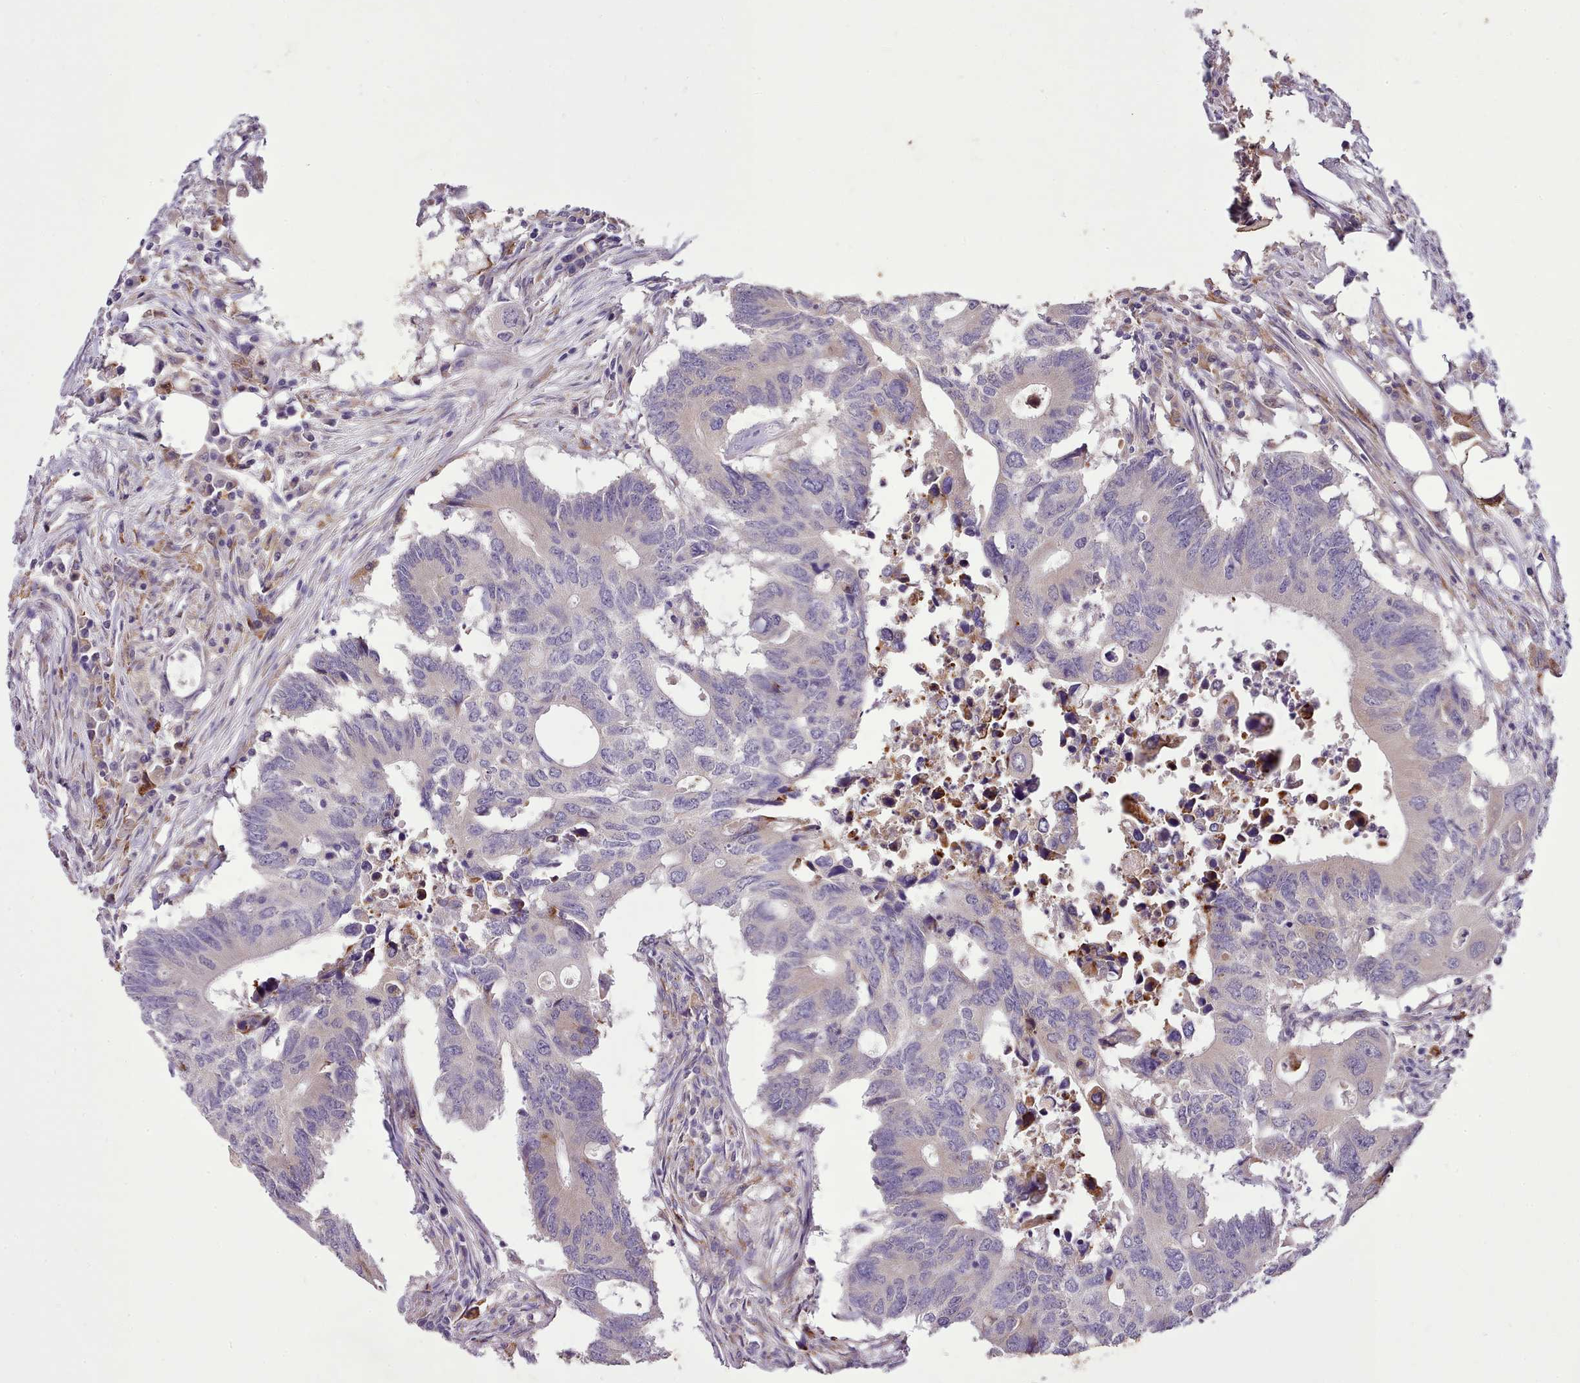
{"staining": {"intensity": "negative", "quantity": "none", "location": "none"}, "tissue": "colorectal cancer", "cell_type": "Tumor cells", "image_type": "cancer", "snomed": [{"axis": "morphology", "description": "Adenocarcinoma, NOS"}, {"axis": "topography", "description": "Colon"}], "caption": "The image shows no staining of tumor cells in colorectal cancer. The staining is performed using DAB brown chromogen with nuclei counter-stained in using hematoxylin.", "gene": "FAM83E", "patient": {"sex": "male", "age": 71}}